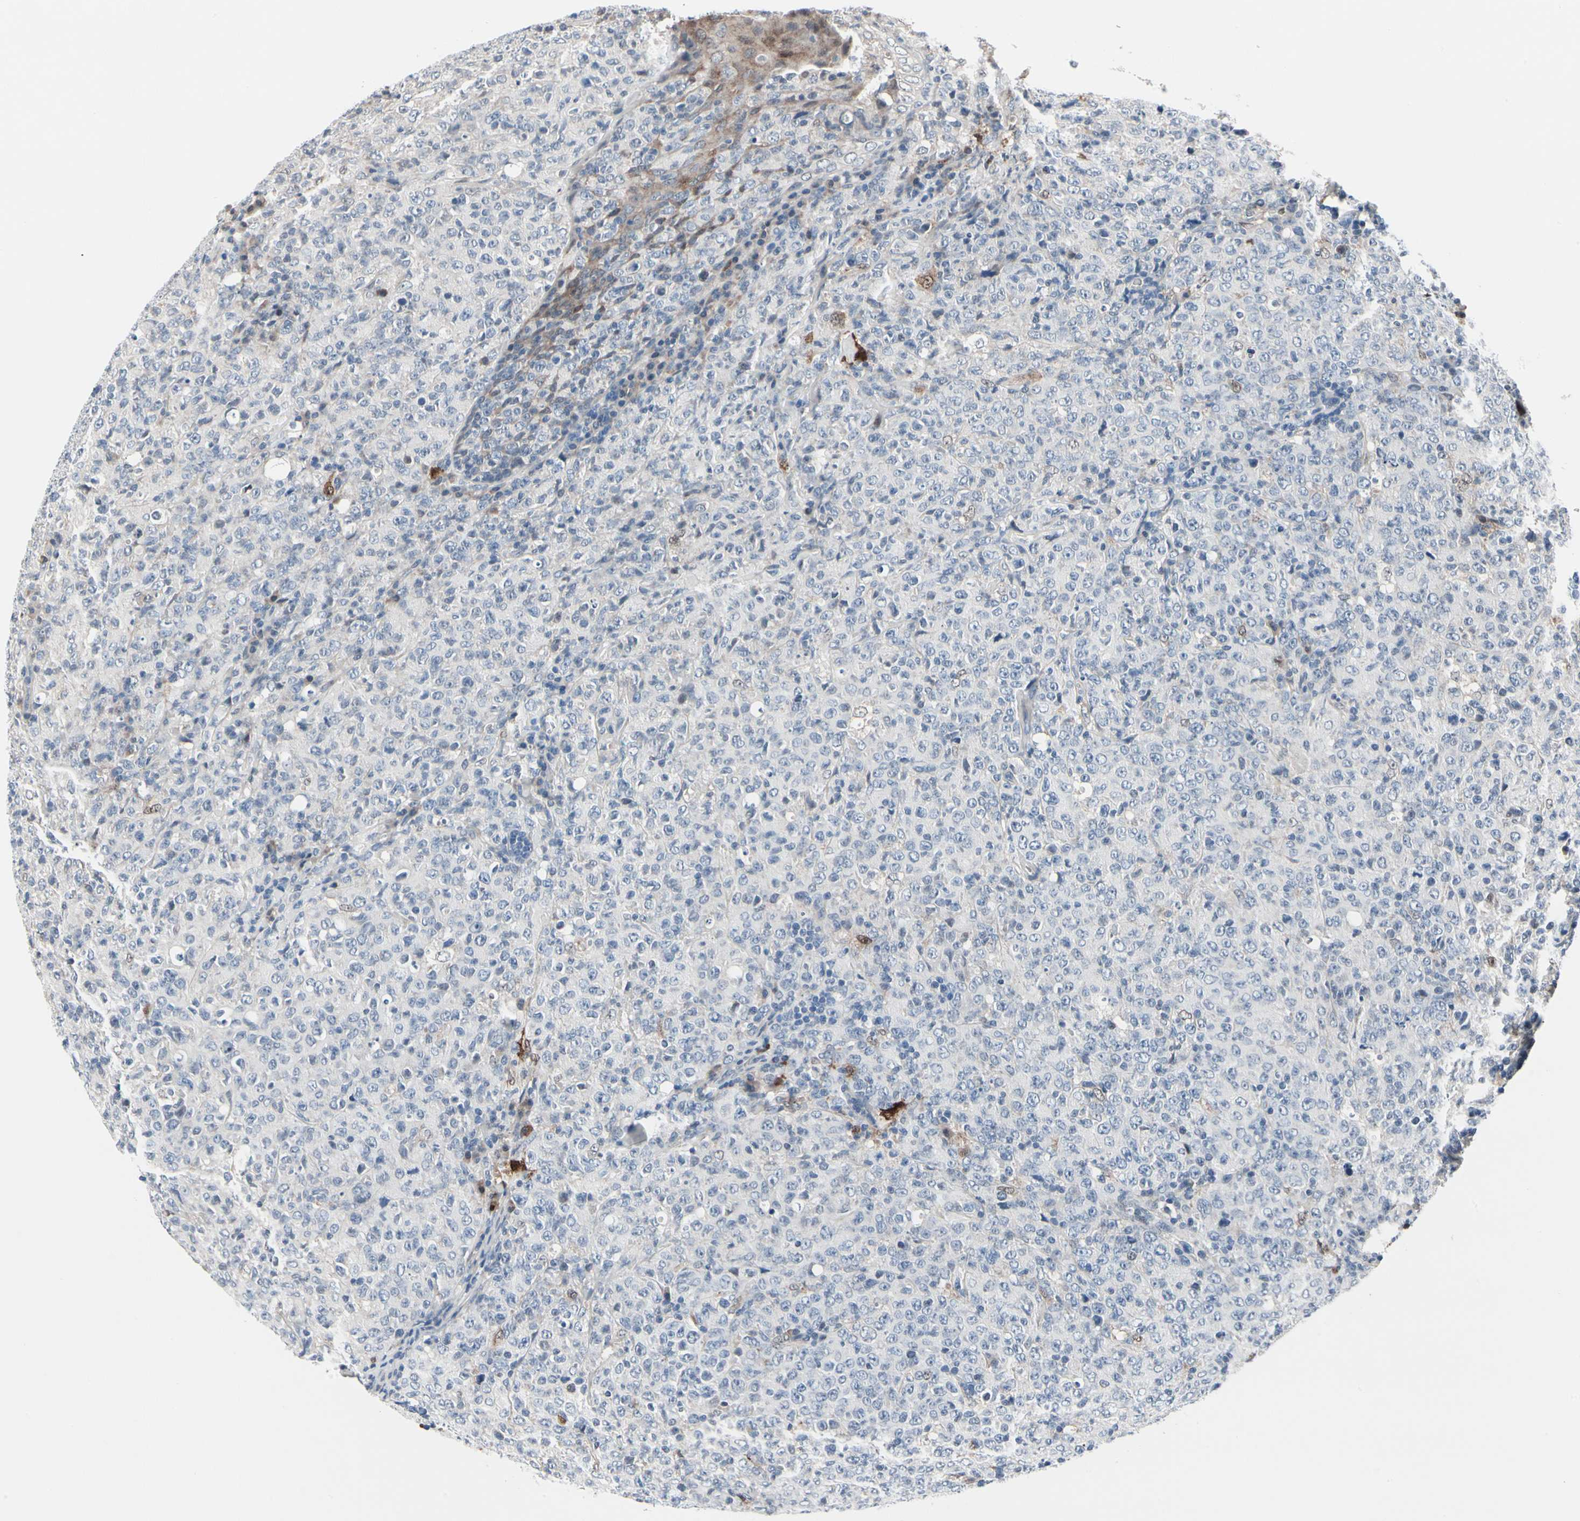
{"staining": {"intensity": "moderate", "quantity": "<25%", "location": "cytoplasmic/membranous,nuclear"}, "tissue": "lymphoma", "cell_type": "Tumor cells", "image_type": "cancer", "snomed": [{"axis": "morphology", "description": "Malignant lymphoma, non-Hodgkin's type, High grade"}, {"axis": "topography", "description": "Tonsil"}], "caption": "Tumor cells exhibit moderate cytoplasmic/membranous and nuclear positivity in approximately <25% of cells in lymphoma. The staining was performed using DAB (3,3'-diaminobenzidine), with brown indicating positive protein expression. Nuclei are stained blue with hematoxylin.", "gene": "TXN", "patient": {"sex": "female", "age": 36}}